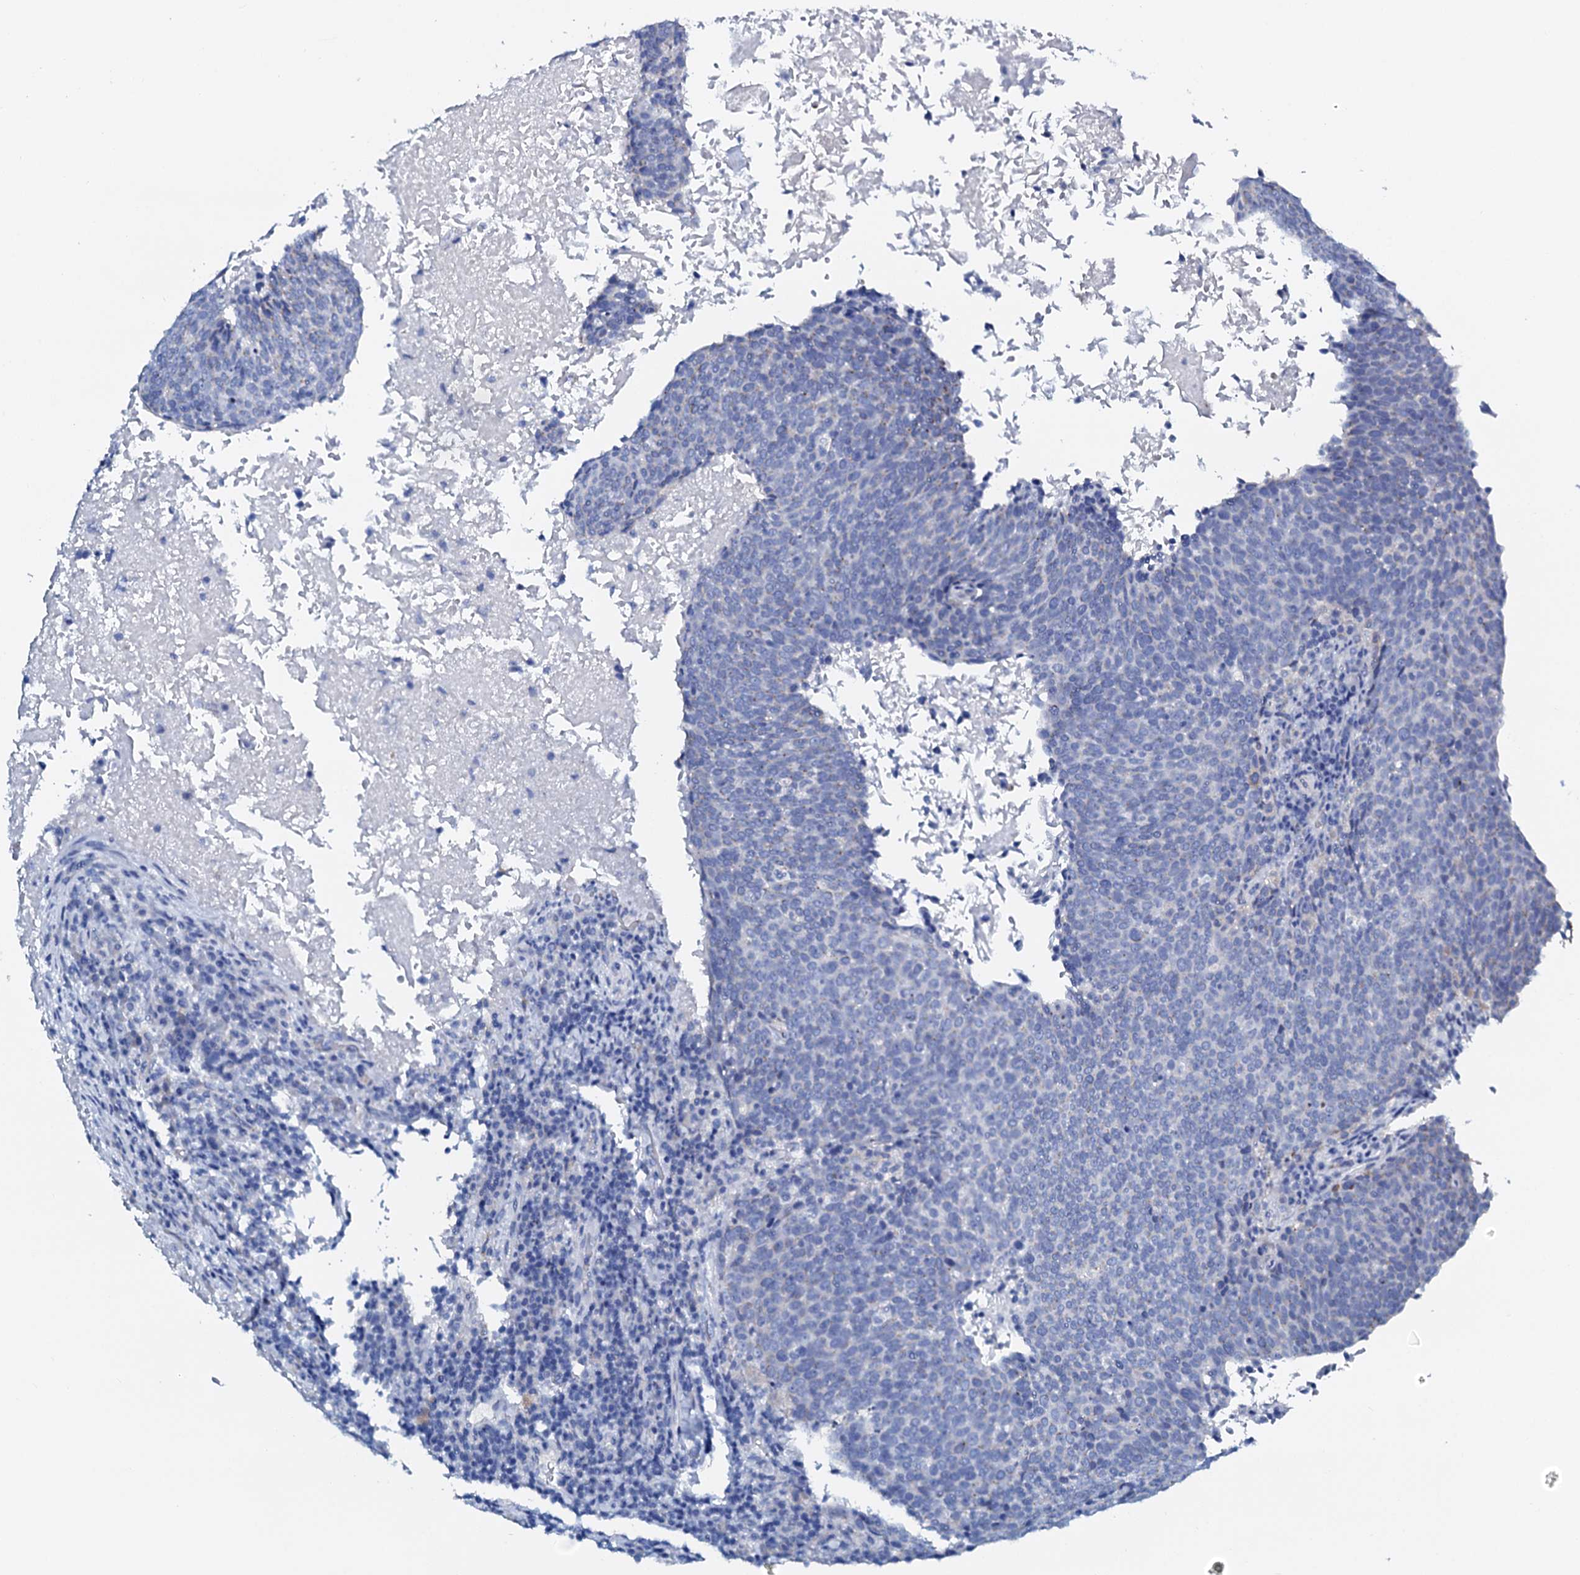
{"staining": {"intensity": "negative", "quantity": "none", "location": "none"}, "tissue": "head and neck cancer", "cell_type": "Tumor cells", "image_type": "cancer", "snomed": [{"axis": "morphology", "description": "Squamous cell carcinoma, NOS"}, {"axis": "morphology", "description": "Squamous cell carcinoma, metastatic, NOS"}, {"axis": "topography", "description": "Lymph node"}, {"axis": "topography", "description": "Head-Neck"}], "caption": "Photomicrograph shows no protein positivity in tumor cells of head and neck cancer (squamous cell carcinoma) tissue.", "gene": "AMER2", "patient": {"sex": "male", "age": 62}}